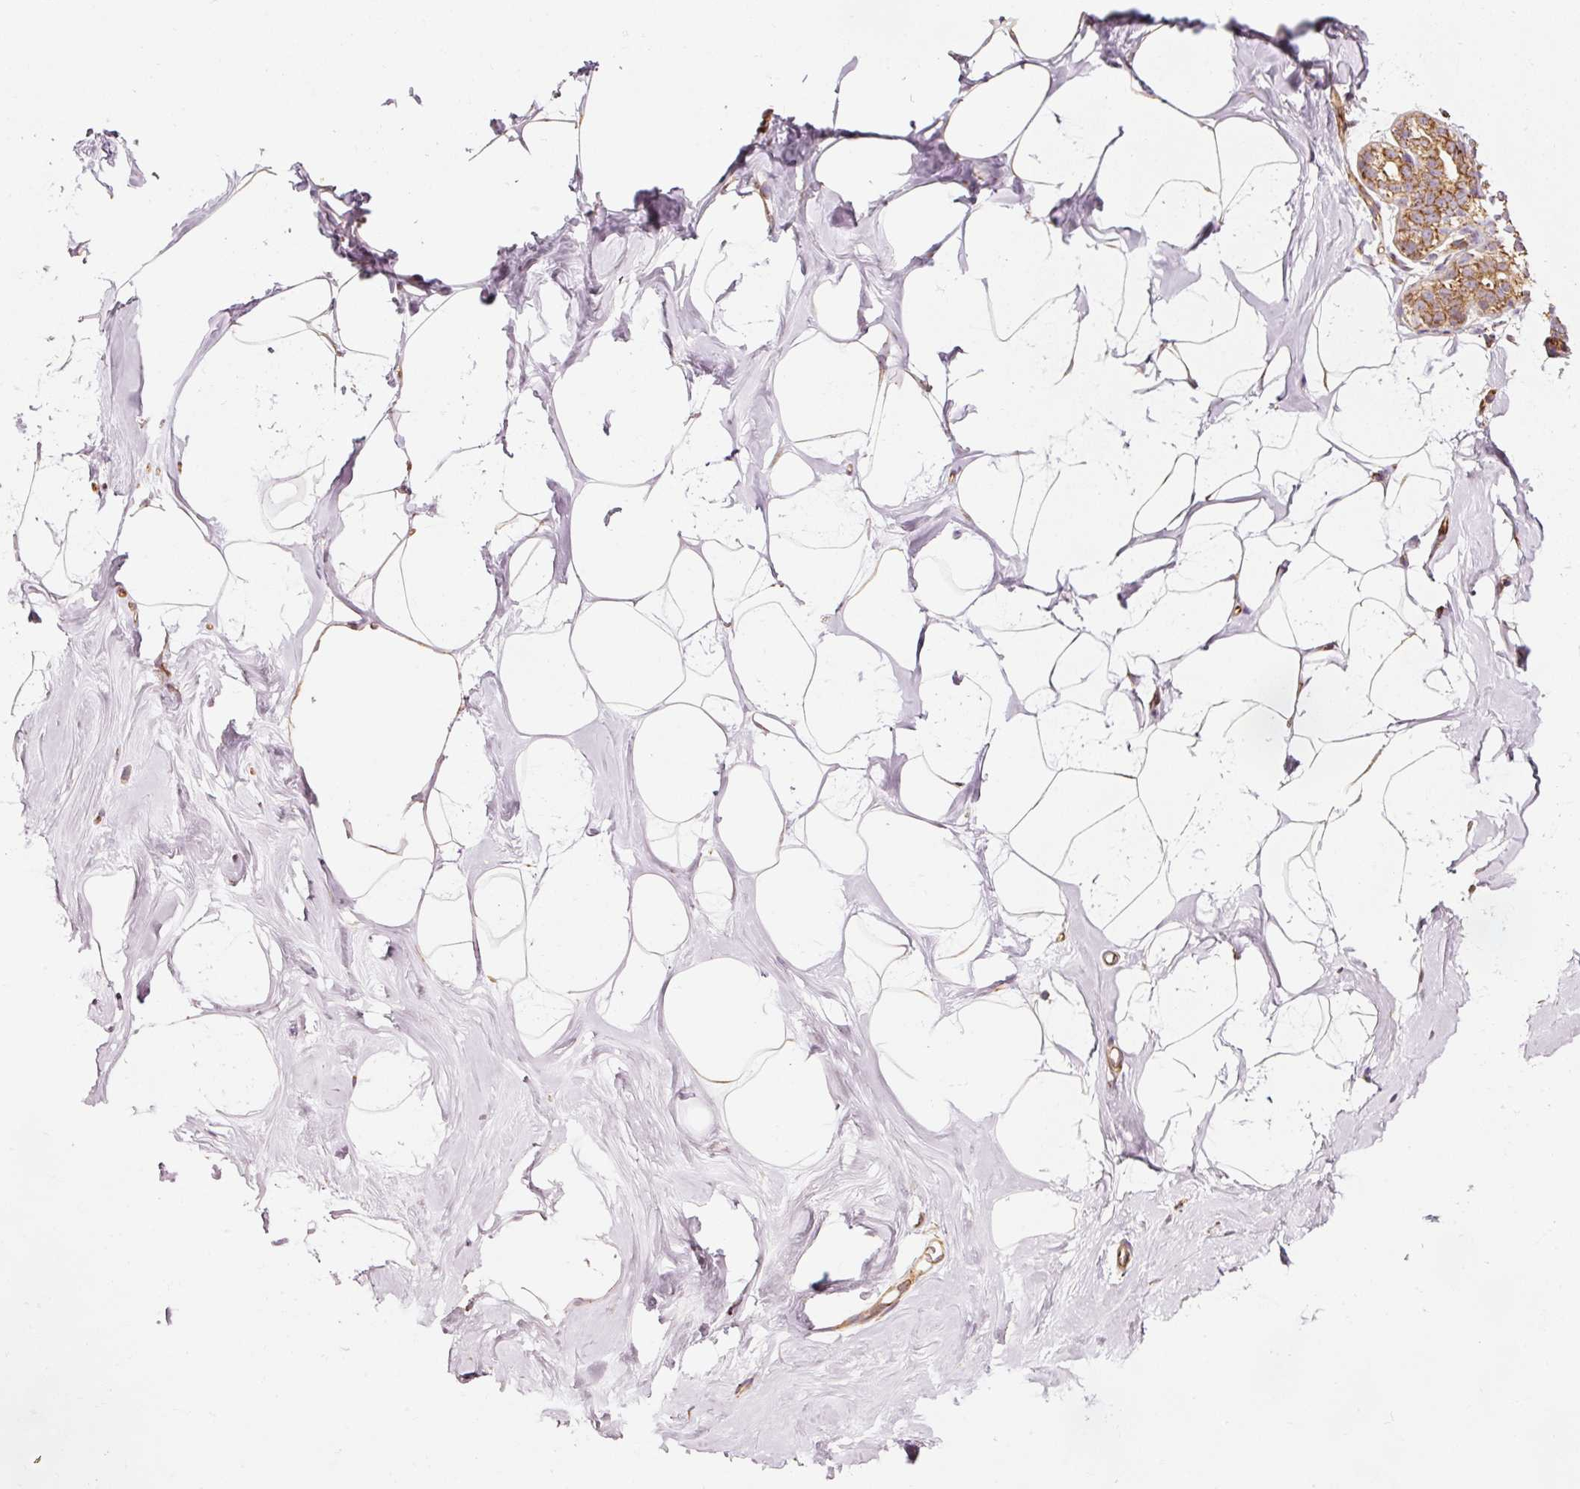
{"staining": {"intensity": "negative", "quantity": "none", "location": "none"}, "tissue": "breast", "cell_type": "Adipocytes", "image_type": "normal", "snomed": [{"axis": "morphology", "description": "Normal tissue, NOS"}, {"axis": "topography", "description": "Breast"}], "caption": "Protein analysis of unremarkable breast displays no significant staining in adipocytes.", "gene": "ISCU", "patient": {"sex": "female", "age": 32}}